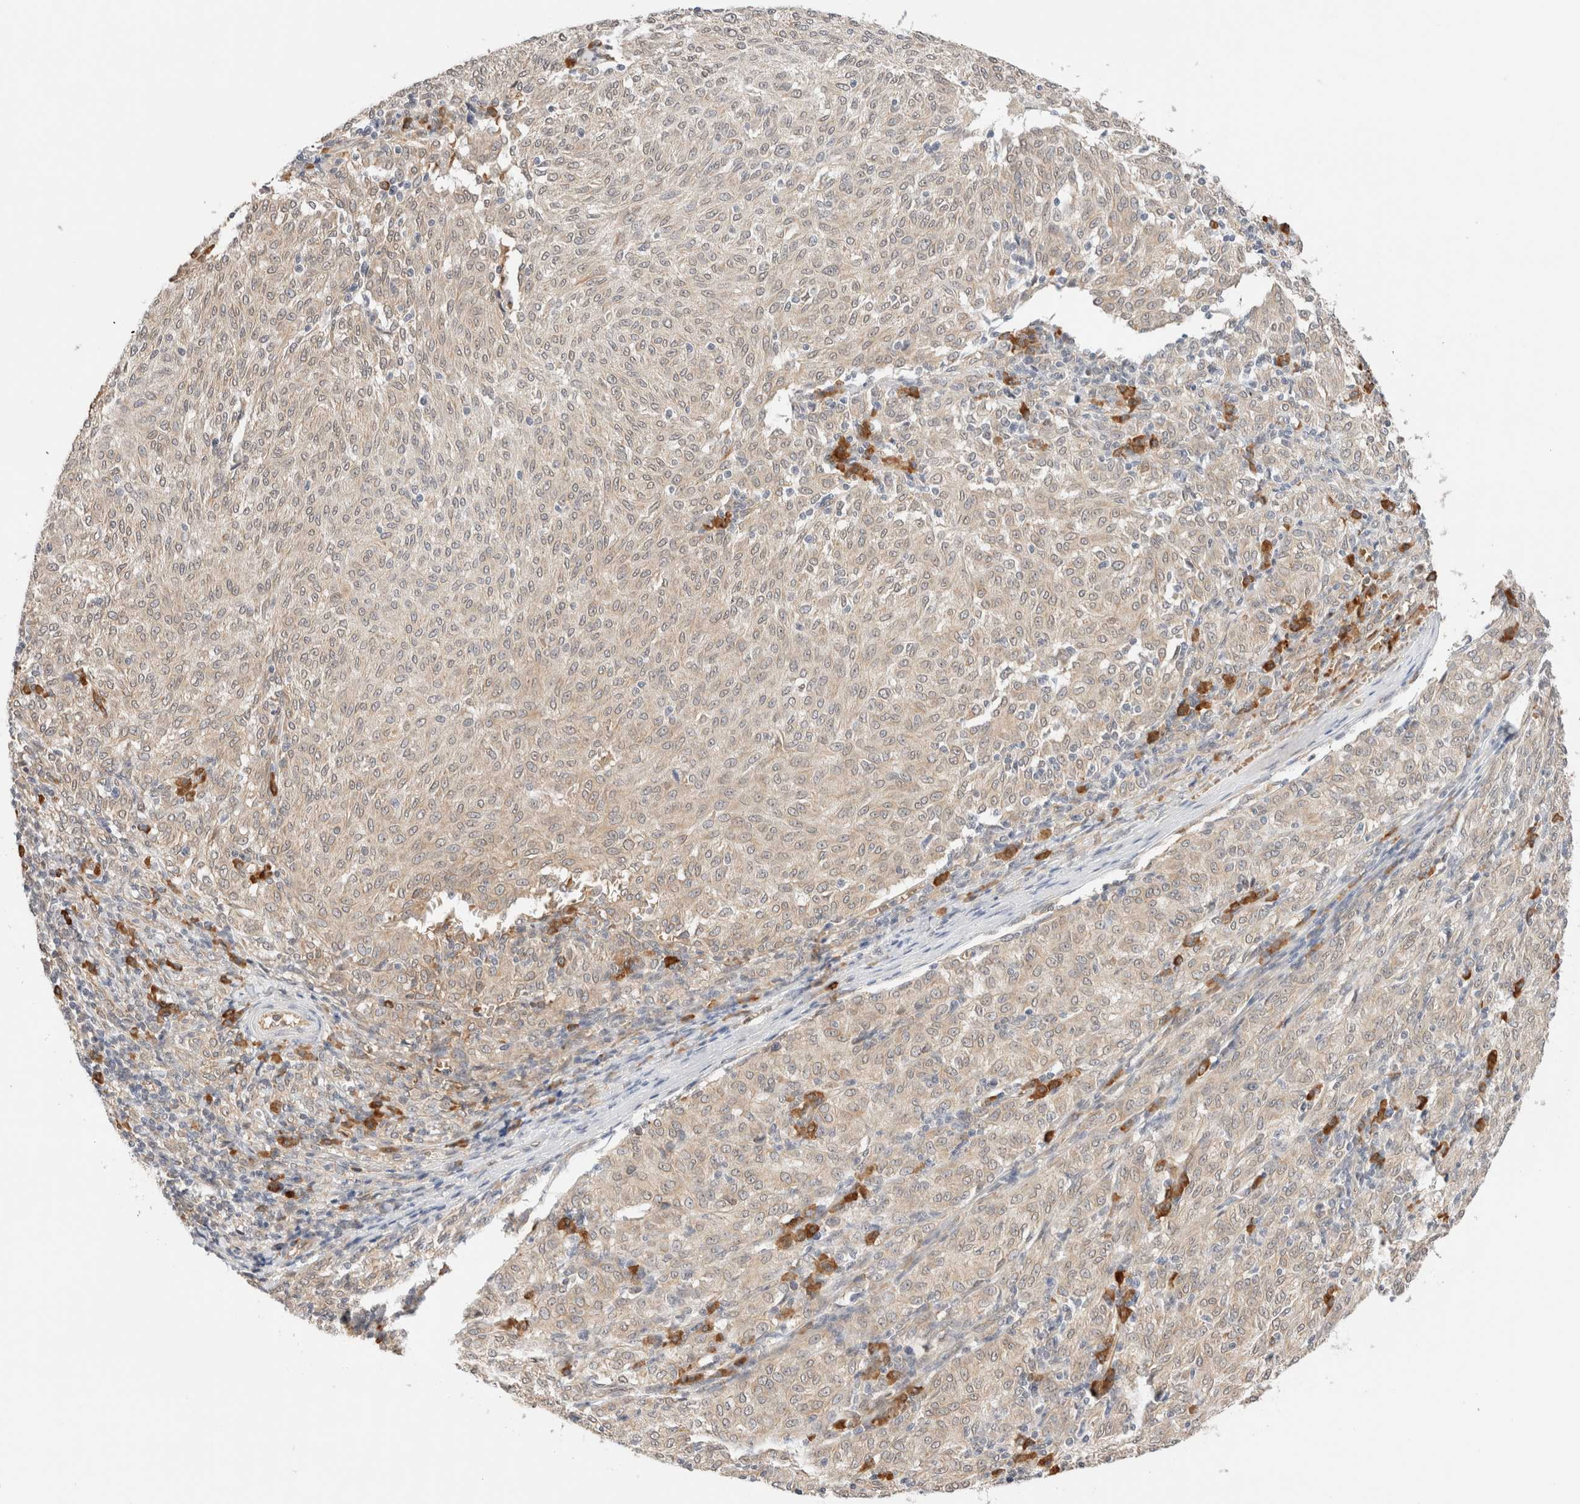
{"staining": {"intensity": "negative", "quantity": "none", "location": "none"}, "tissue": "melanoma", "cell_type": "Tumor cells", "image_type": "cancer", "snomed": [{"axis": "morphology", "description": "Malignant melanoma, NOS"}, {"axis": "topography", "description": "Skin"}], "caption": "High magnification brightfield microscopy of malignant melanoma stained with DAB (3,3'-diaminobenzidine) (brown) and counterstained with hematoxylin (blue): tumor cells show no significant staining.", "gene": "SYVN1", "patient": {"sex": "female", "age": 72}}